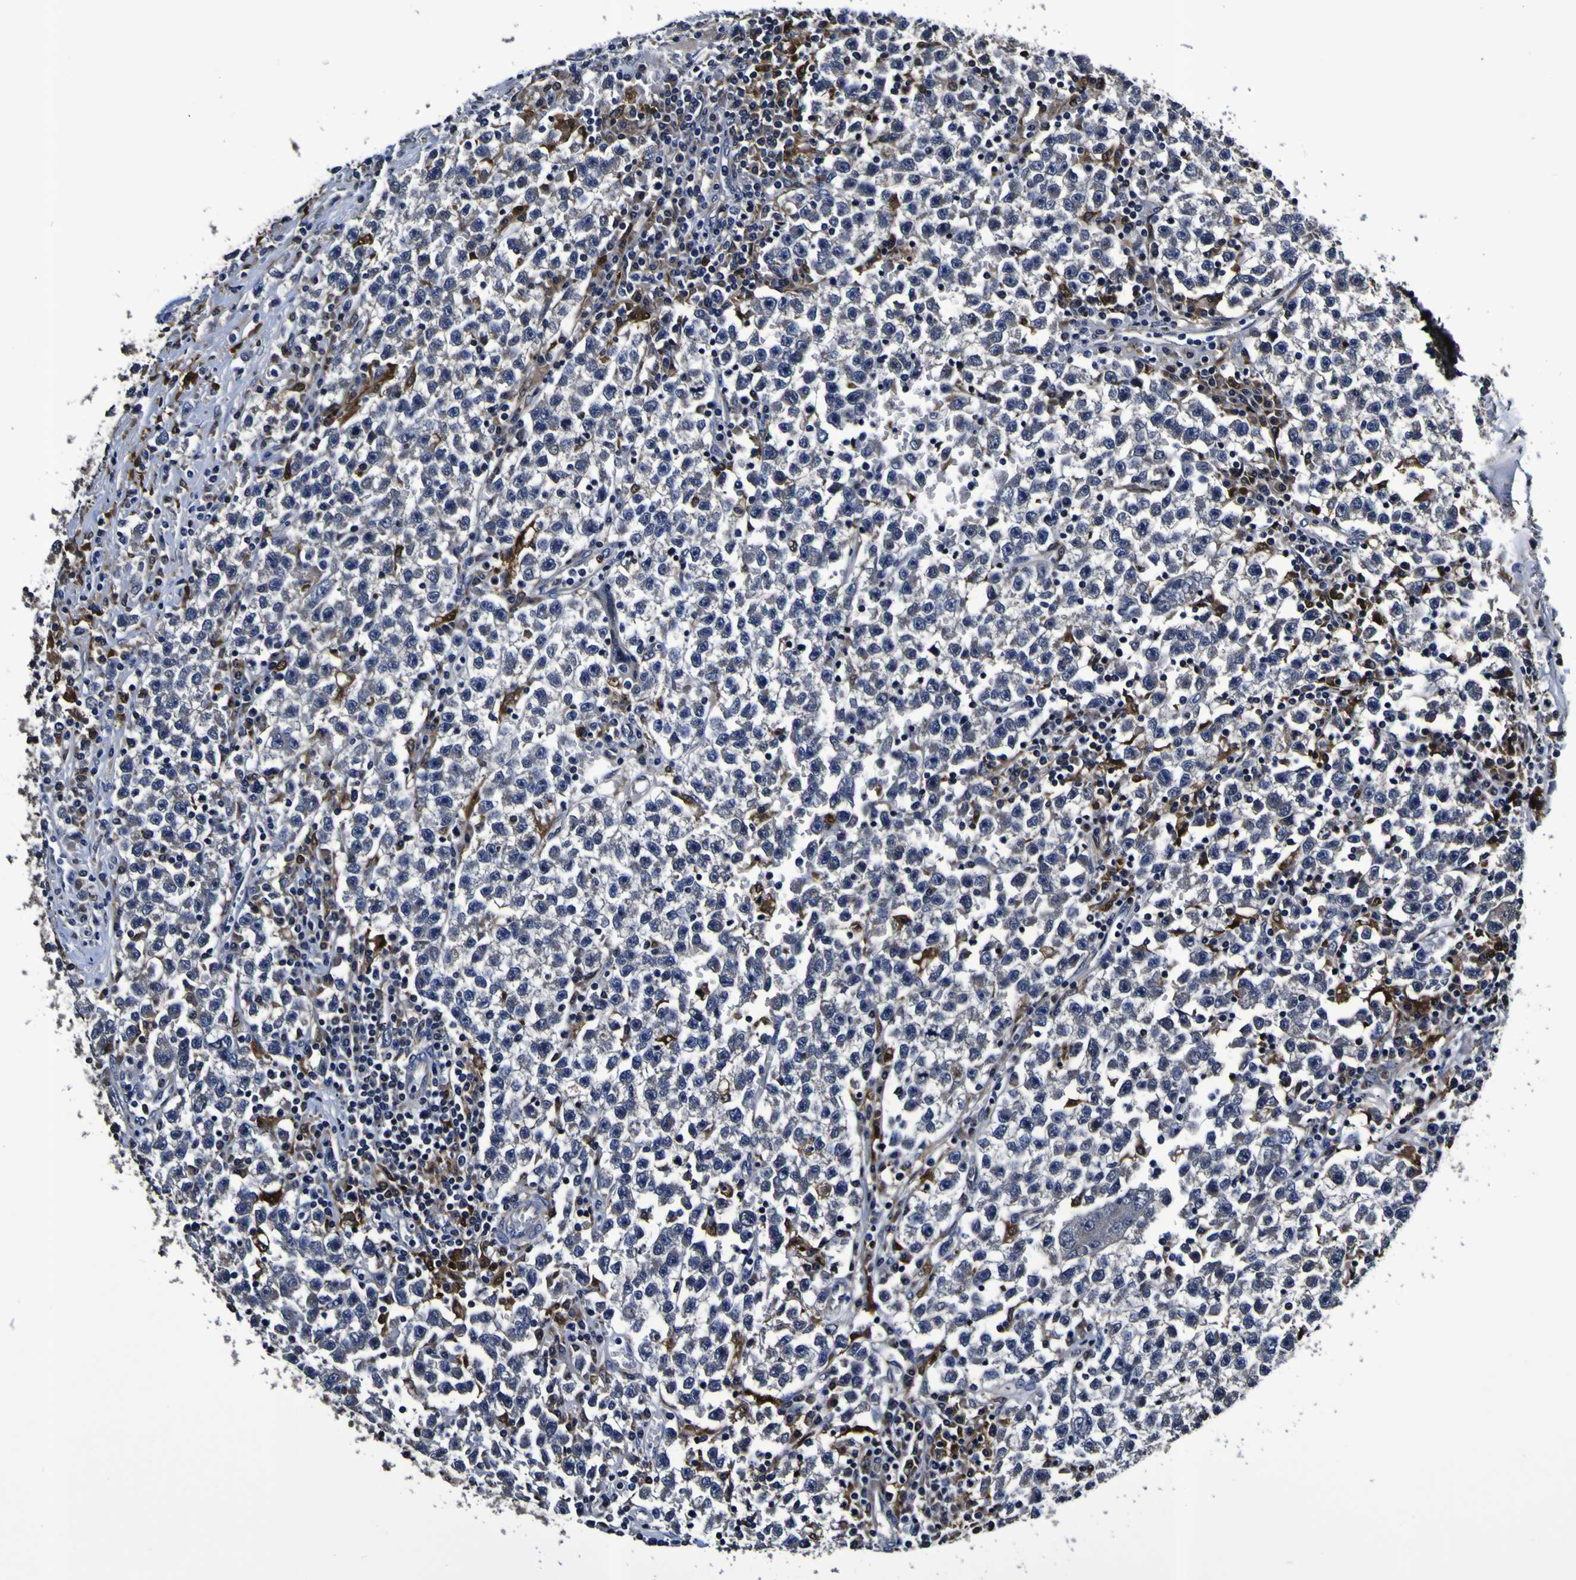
{"staining": {"intensity": "negative", "quantity": "none", "location": "none"}, "tissue": "testis cancer", "cell_type": "Tumor cells", "image_type": "cancer", "snomed": [{"axis": "morphology", "description": "Seminoma, NOS"}, {"axis": "topography", "description": "Testis"}], "caption": "Testis cancer was stained to show a protein in brown. There is no significant positivity in tumor cells.", "gene": "GPX1", "patient": {"sex": "male", "age": 22}}